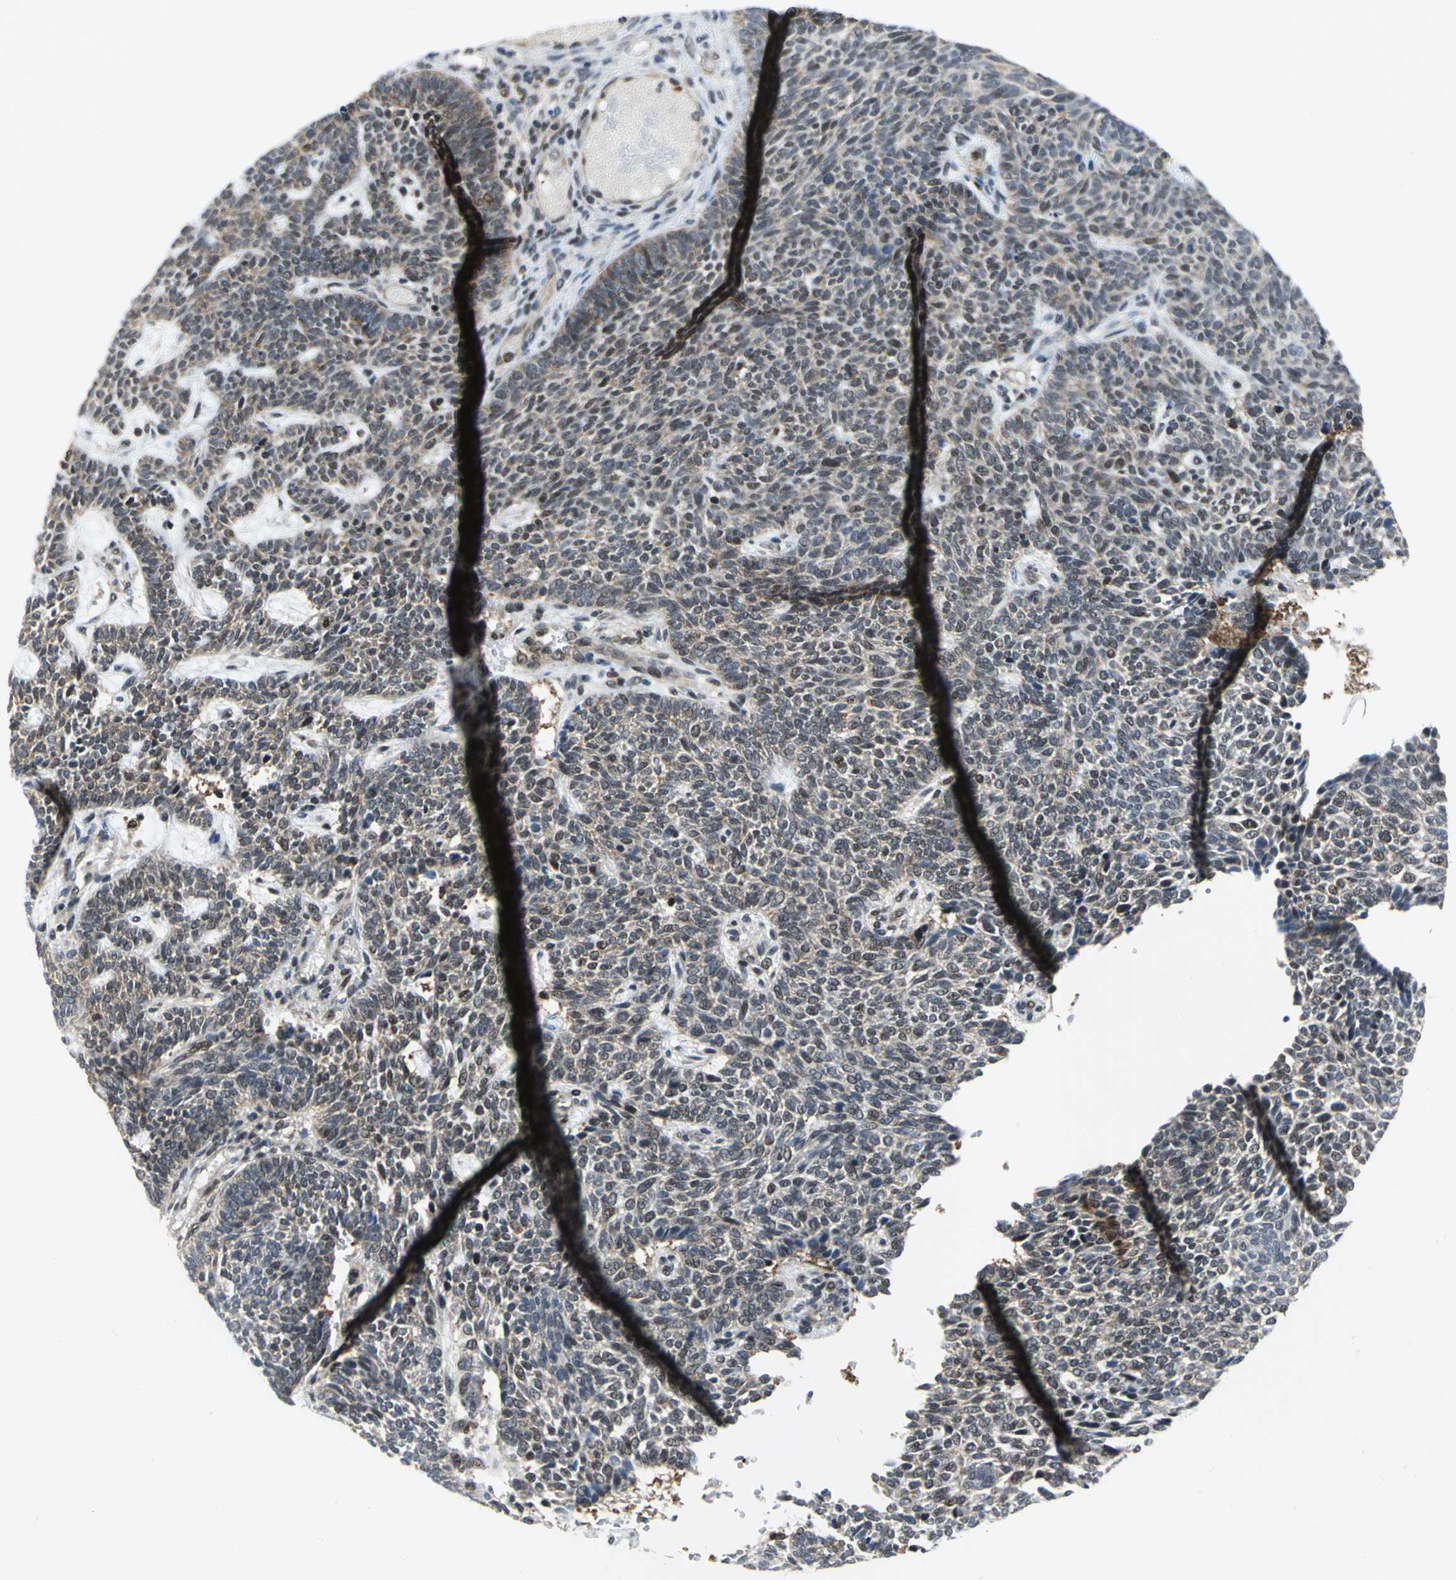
{"staining": {"intensity": "weak", "quantity": "25%-75%", "location": "cytoplasmic/membranous"}, "tissue": "skin cancer", "cell_type": "Tumor cells", "image_type": "cancer", "snomed": [{"axis": "morphology", "description": "Normal tissue, NOS"}, {"axis": "morphology", "description": "Basal cell carcinoma"}, {"axis": "topography", "description": "Skin"}], "caption": "IHC (DAB) staining of skin cancer displays weak cytoplasmic/membranous protein expression in approximately 25%-75% of tumor cells. (DAB (3,3'-diaminobenzidine) IHC with brightfield microscopy, high magnification).", "gene": "PSMA4", "patient": {"sex": "male", "age": 87}}